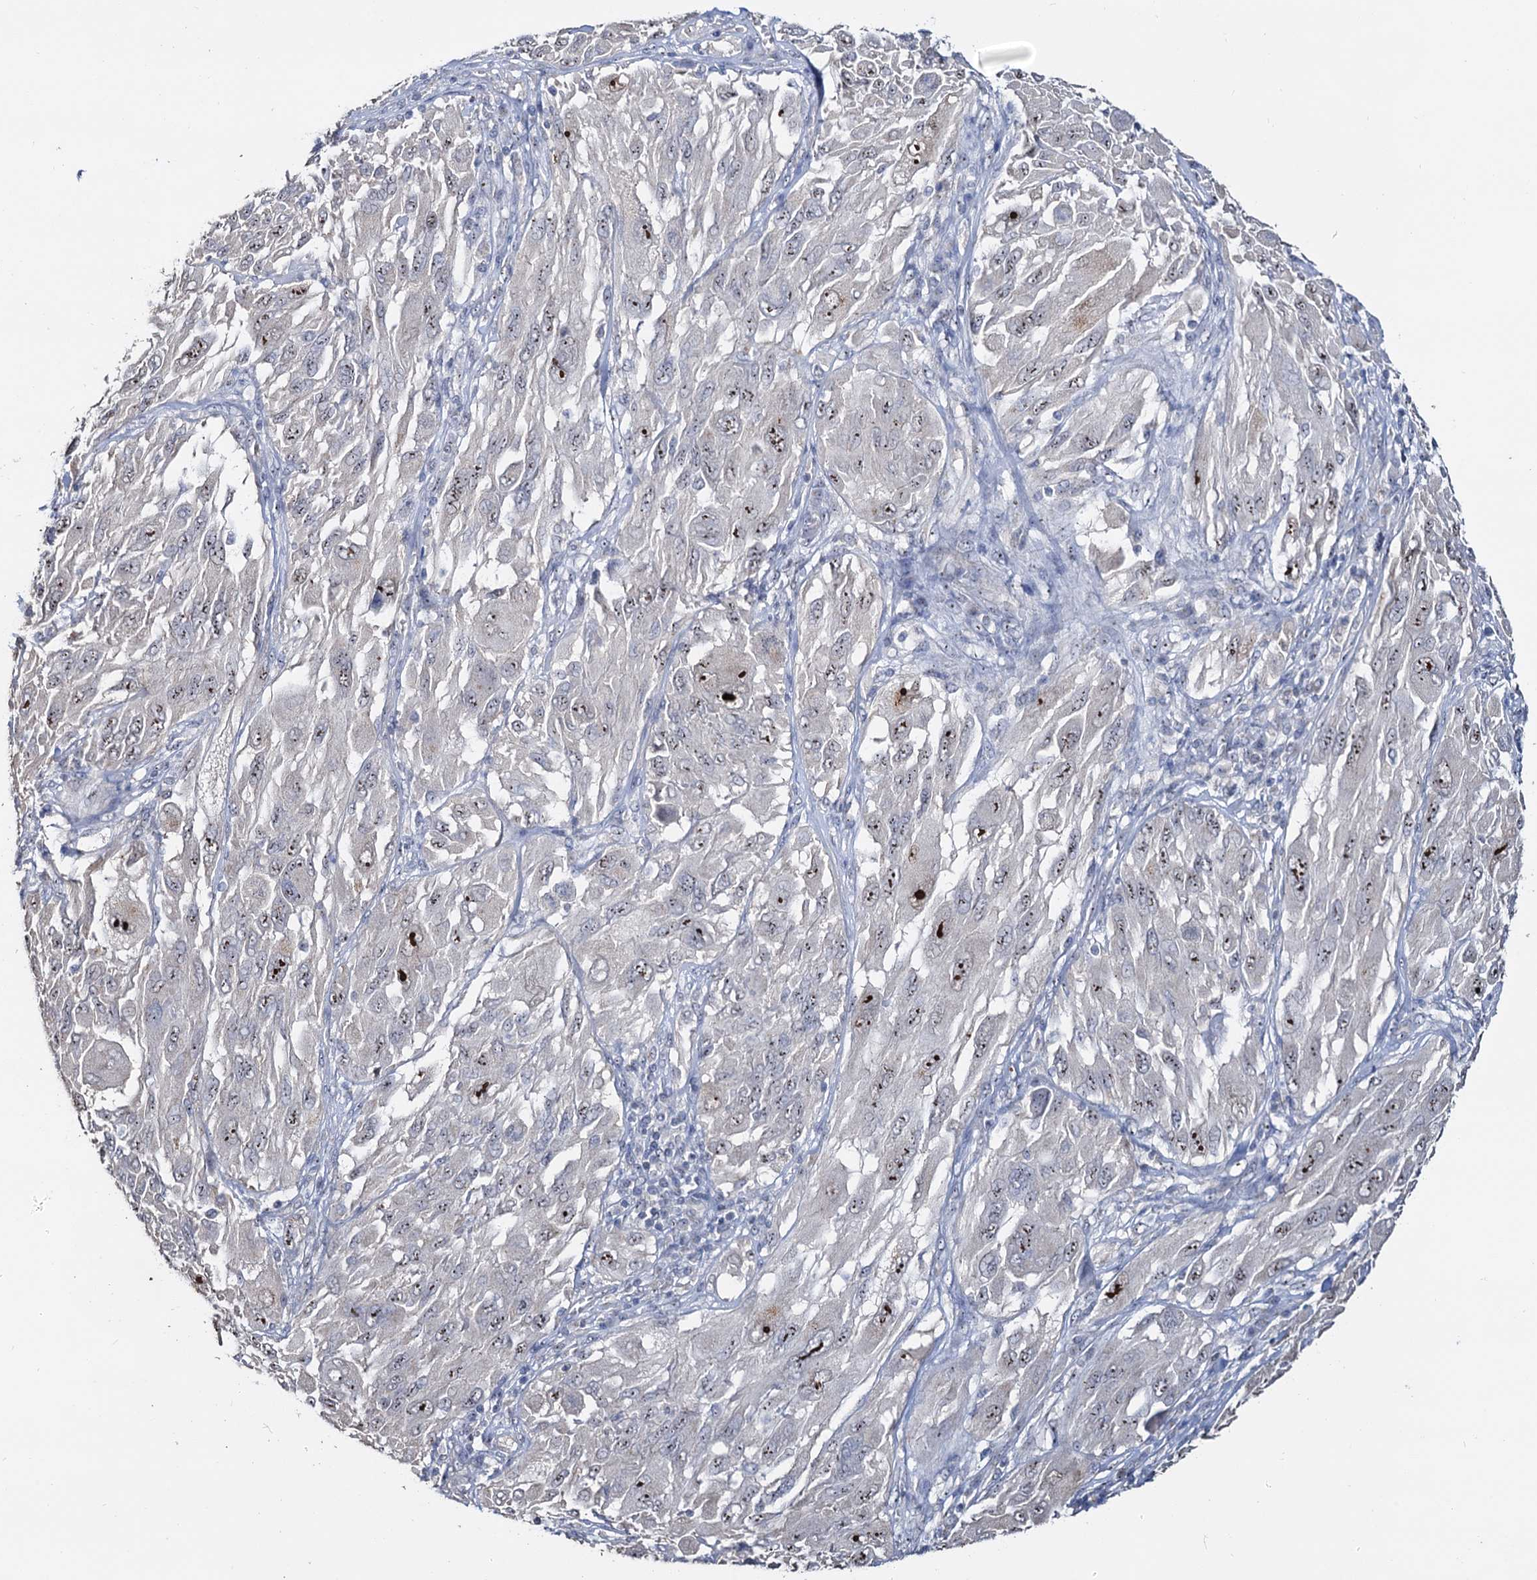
{"staining": {"intensity": "strong", "quantity": "25%-75%", "location": "nuclear"}, "tissue": "melanoma", "cell_type": "Tumor cells", "image_type": "cancer", "snomed": [{"axis": "morphology", "description": "Malignant melanoma, NOS"}, {"axis": "topography", "description": "Skin"}], "caption": "The photomicrograph demonstrates staining of melanoma, revealing strong nuclear protein staining (brown color) within tumor cells. (DAB = brown stain, brightfield microscopy at high magnification).", "gene": "C2CD3", "patient": {"sex": "female", "age": 91}}